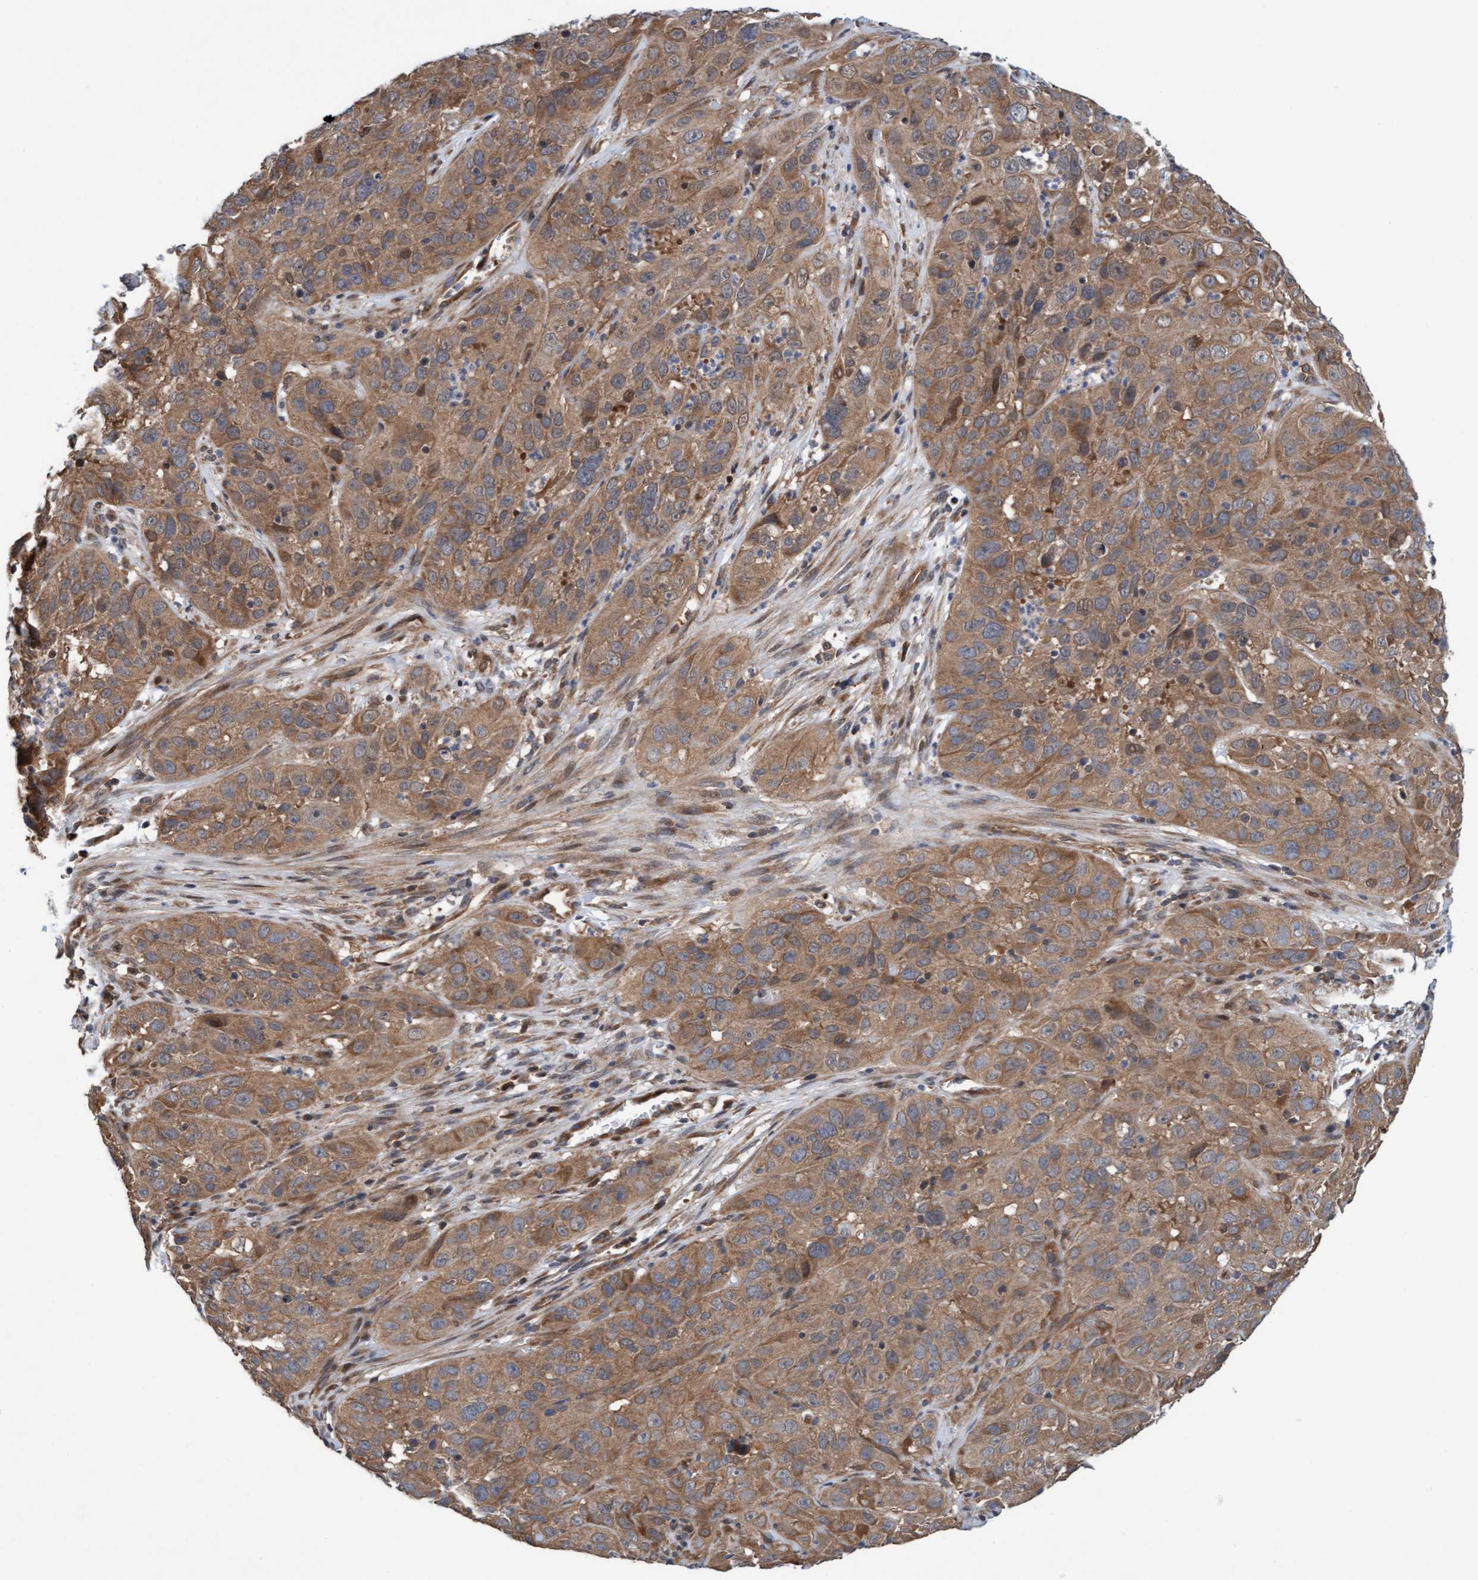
{"staining": {"intensity": "moderate", "quantity": ">75%", "location": "cytoplasmic/membranous"}, "tissue": "cervical cancer", "cell_type": "Tumor cells", "image_type": "cancer", "snomed": [{"axis": "morphology", "description": "Squamous cell carcinoma, NOS"}, {"axis": "topography", "description": "Cervix"}], "caption": "The micrograph shows immunohistochemical staining of squamous cell carcinoma (cervical). There is moderate cytoplasmic/membranous staining is appreciated in about >75% of tumor cells.", "gene": "MLXIP", "patient": {"sex": "female", "age": 32}}